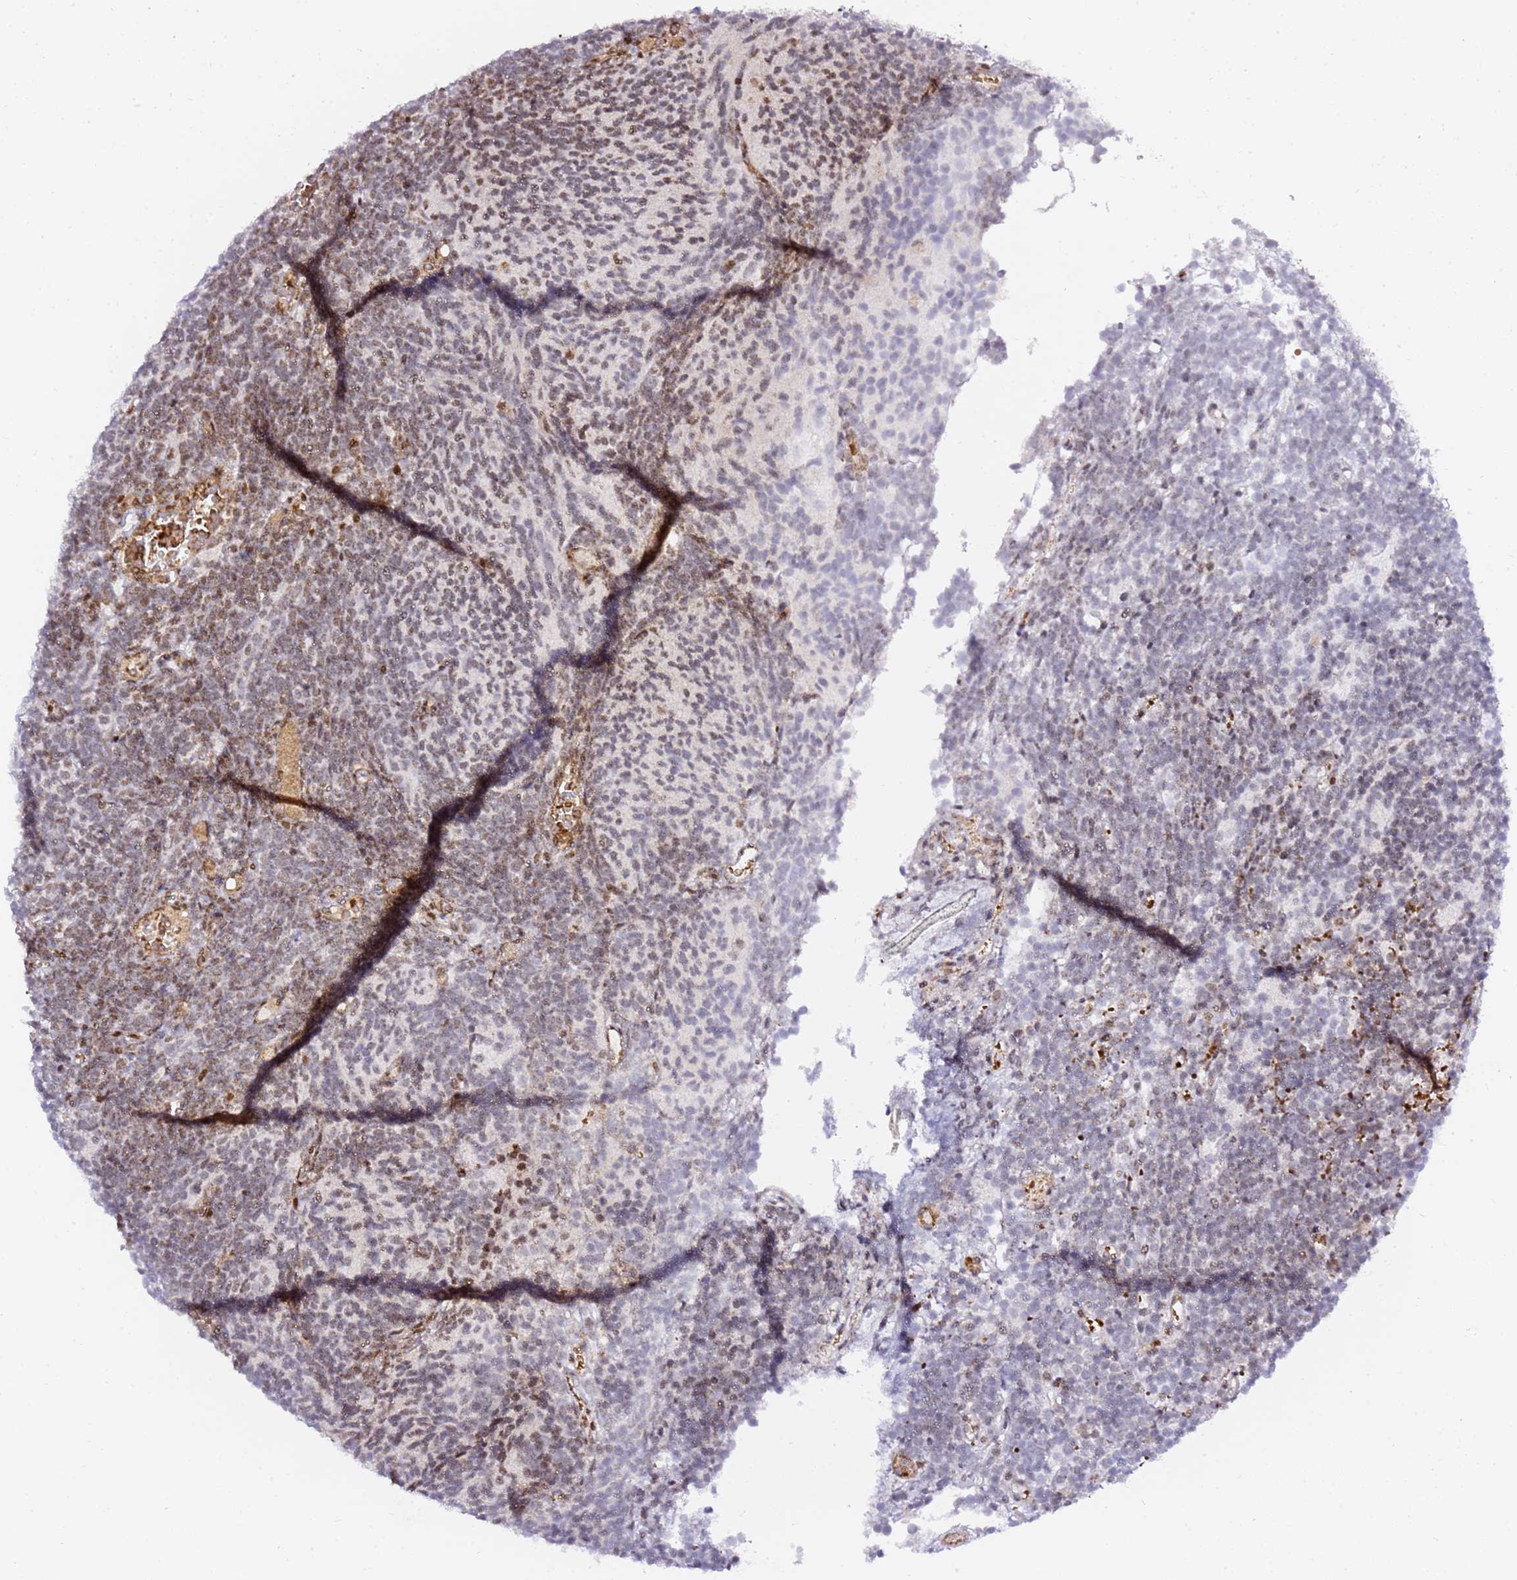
{"staining": {"intensity": "weak", "quantity": "<25%", "location": "cytoplasmic/membranous,nuclear"}, "tissue": "glioma", "cell_type": "Tumor cells", "image_type": "cancer", "snomed": [{"axis": "morphology", "description": "Glioma, malignant, Low grade"}, {"axis": "topography", "description": "Brain"}], "caption": "DAB immunohistochemical staining of human malignant glioma (low-grade) exhibits no significant positivity in tumor cells. (DAB (3,3'-diaminobenzidine) immunohistochemistry (IHC), high magnification).", "gene": "GBP2", "patient": {"sex": "female", "age": 1}}